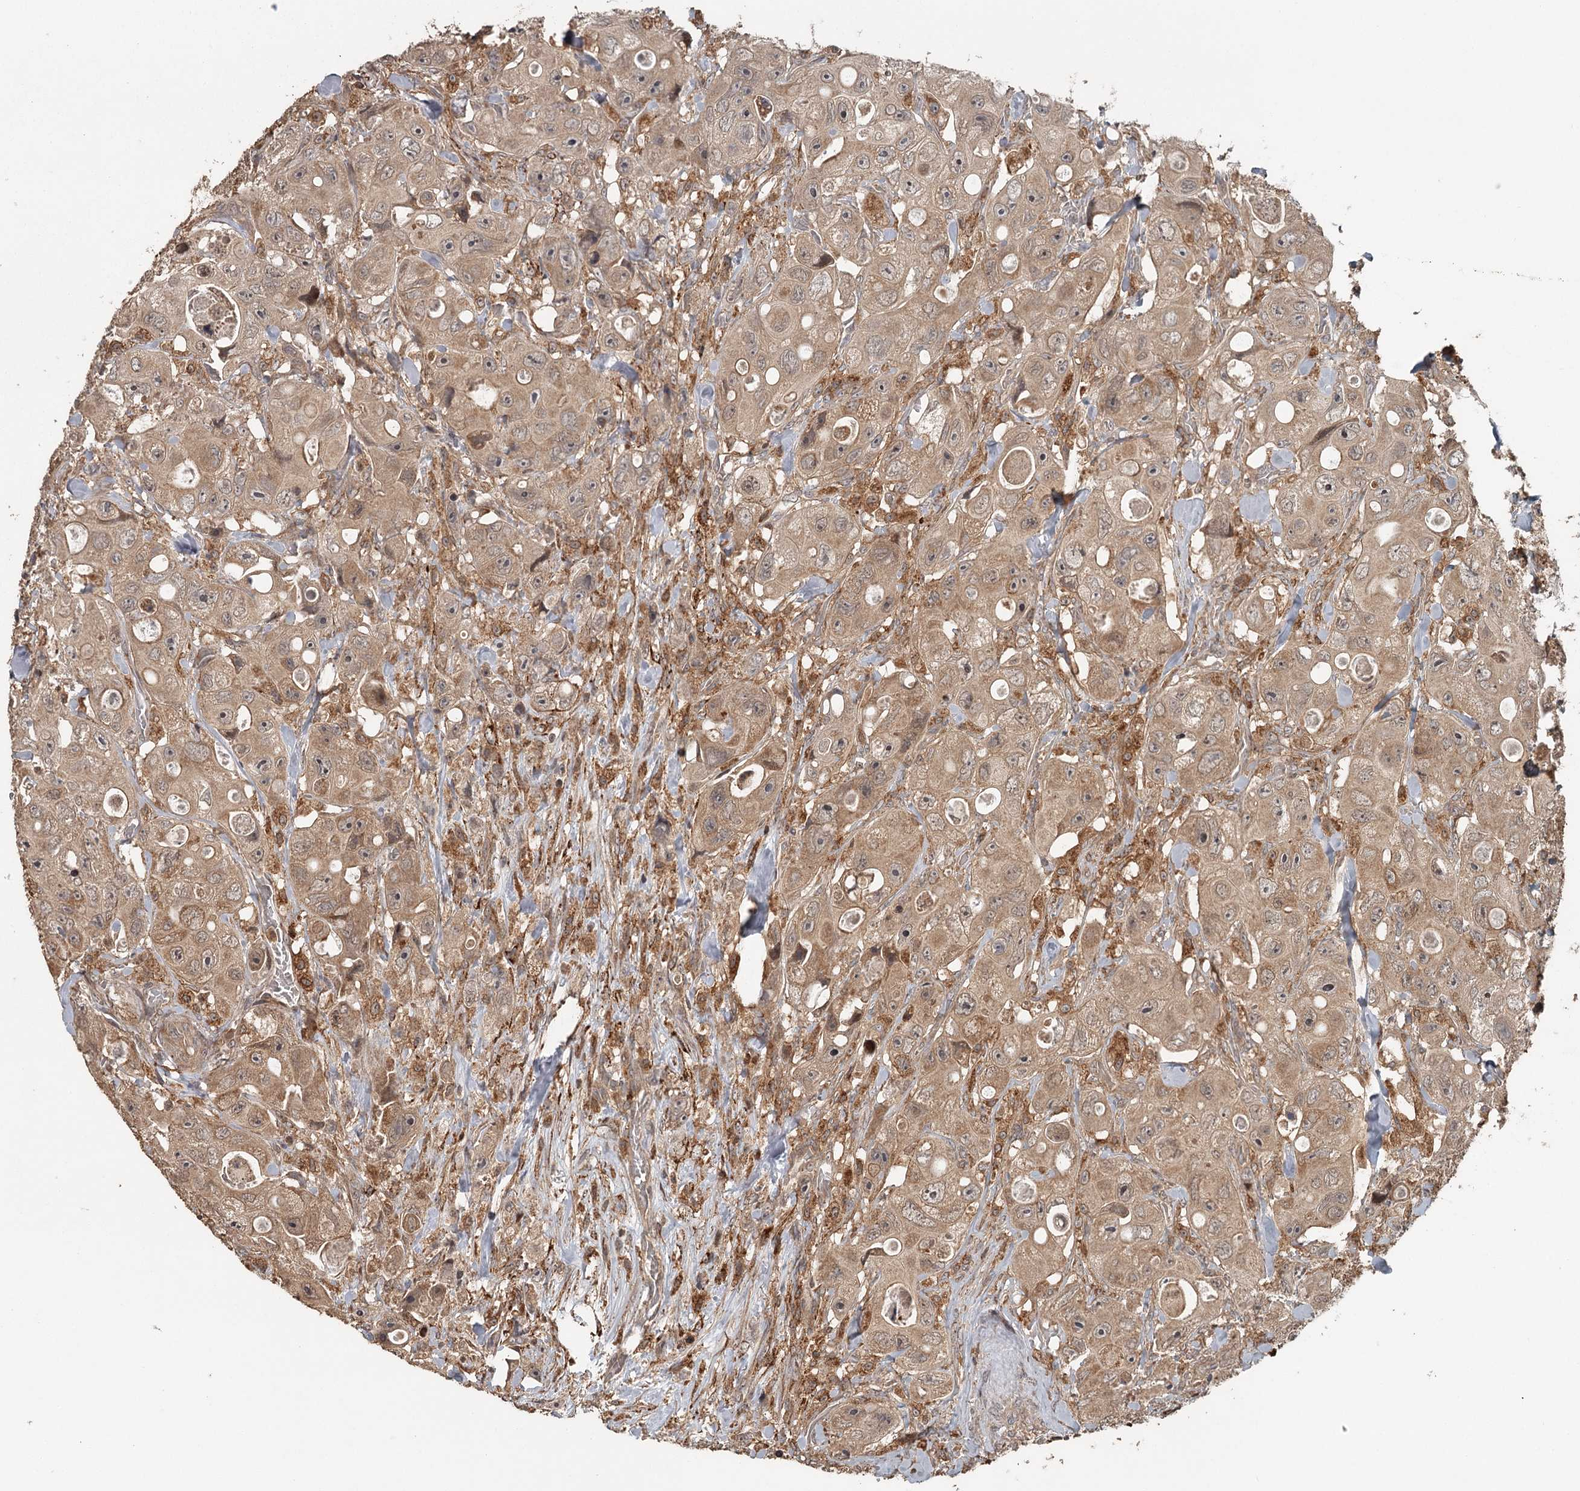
{"staining": {"intensity": "moderate", "quantity": ">75%", "location": "cytoplasmic/membranous"}, "tissue": "colorectal cancer", "cell_type": "Tumor cells", "image_type": "cancer", "snomed": [{"axis": "morphology", "description": "Adenocarcinoma, NOS"}, {"axis": "topography", "description": "Colon"}], "caption": "Moderate cytoplasmic/membranous expression is identified in approximately >75% of tumor cells in colorectal adenocarcinoma. (Brightfield microscopy of DAB IHC at high magnification).", "gene": "FAXC", "patient": {"sex": "female", "age": 46}}